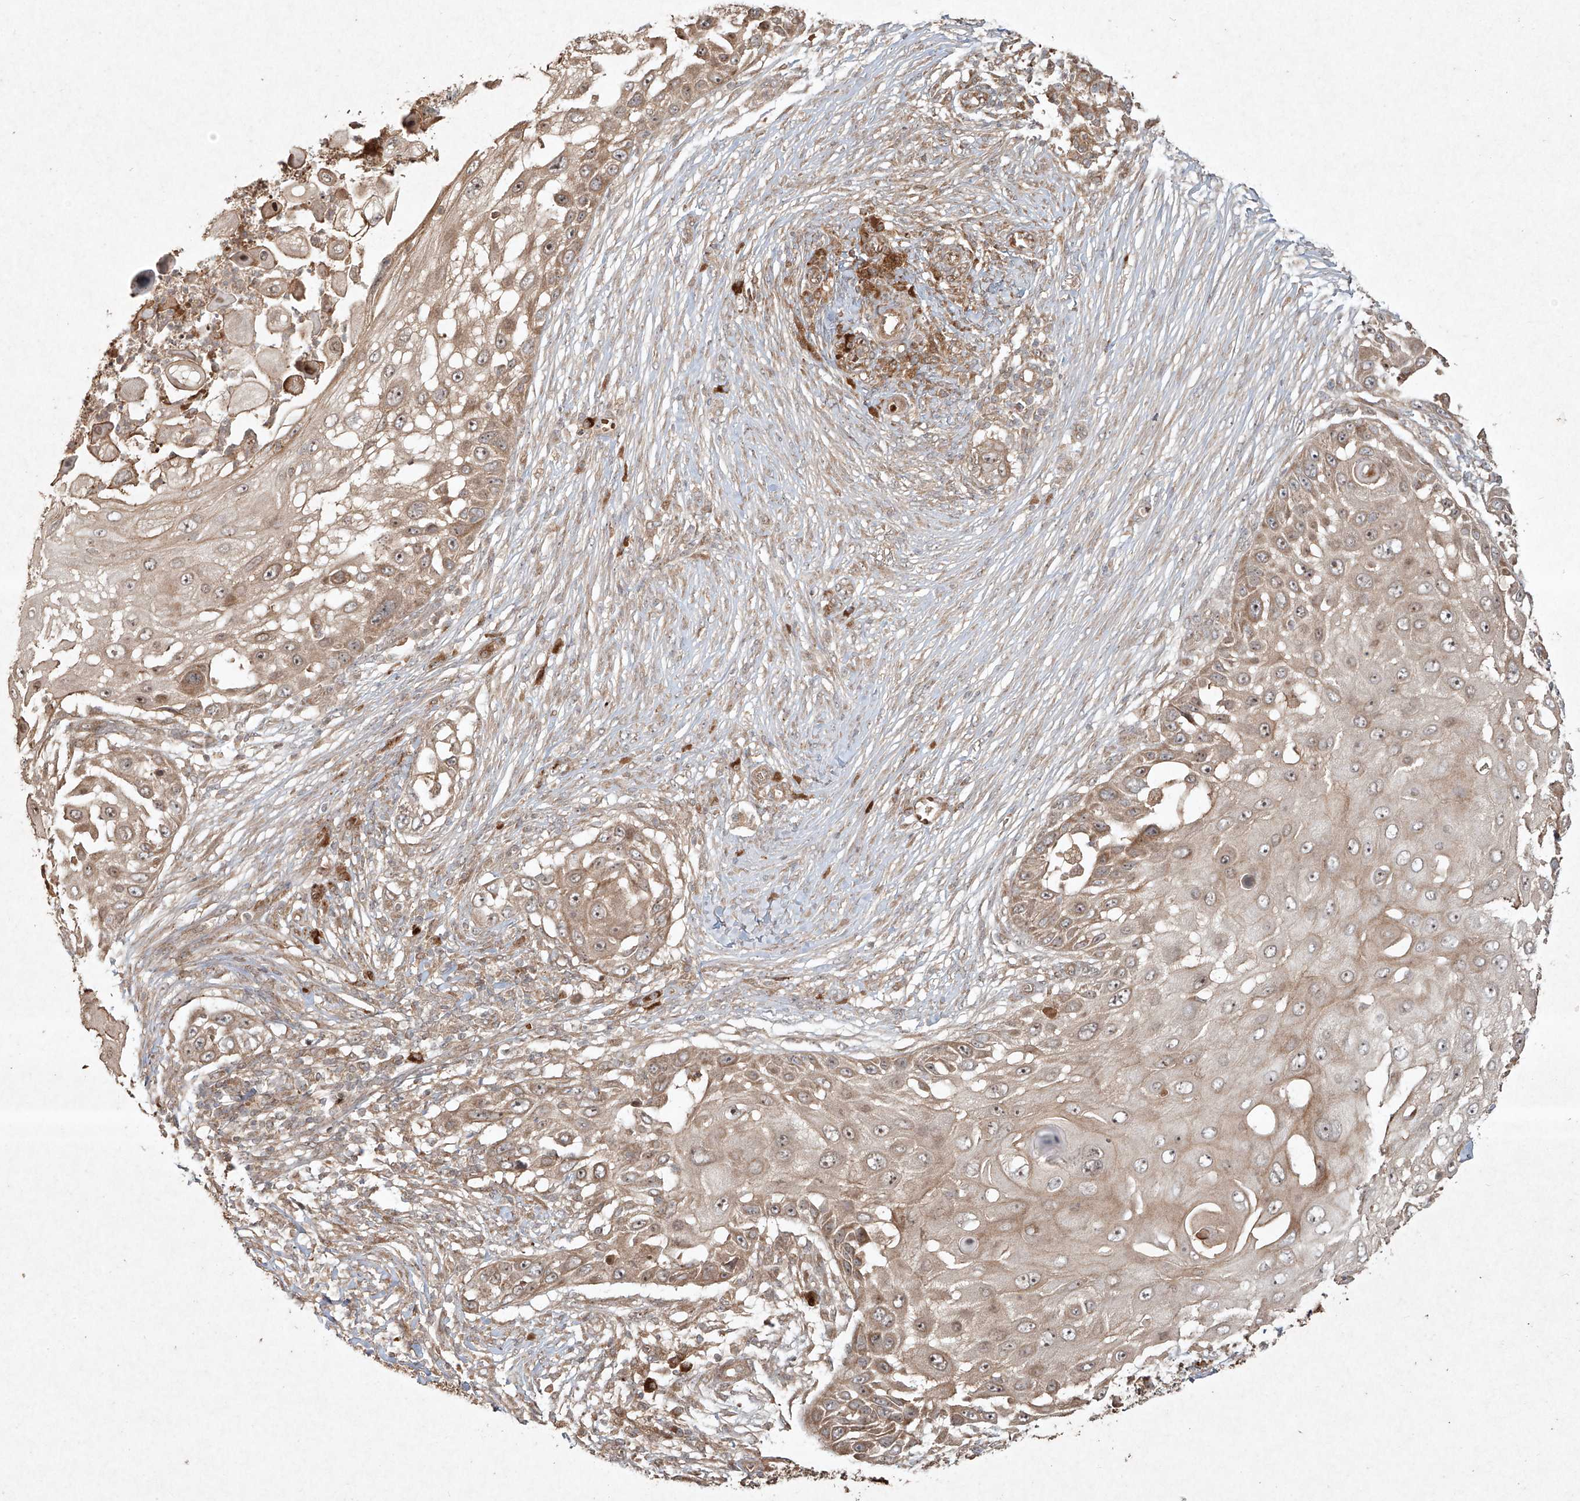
{"staining": {"intensity": "weak", "quantity": ">75%", "location": "cytoplasmic/membranous,nuclear"}, "tissue": "skin cancer", "cell_type": "Tumor cells", "image_type": "cancer", "snomed": [{"axis": "morphology", "description": "Squamous cell carcinoma, NOS"}, {"axis": "topography", "description": "Skin"}], "caption": "The image demonstrates a brown stain indicating the presence of a protein in the cytoplasmic/membranous and nuclear of tumor cells in skin cancer.", "gene": "CYYR1", "patient": {"sex": "female", "age": 44}}